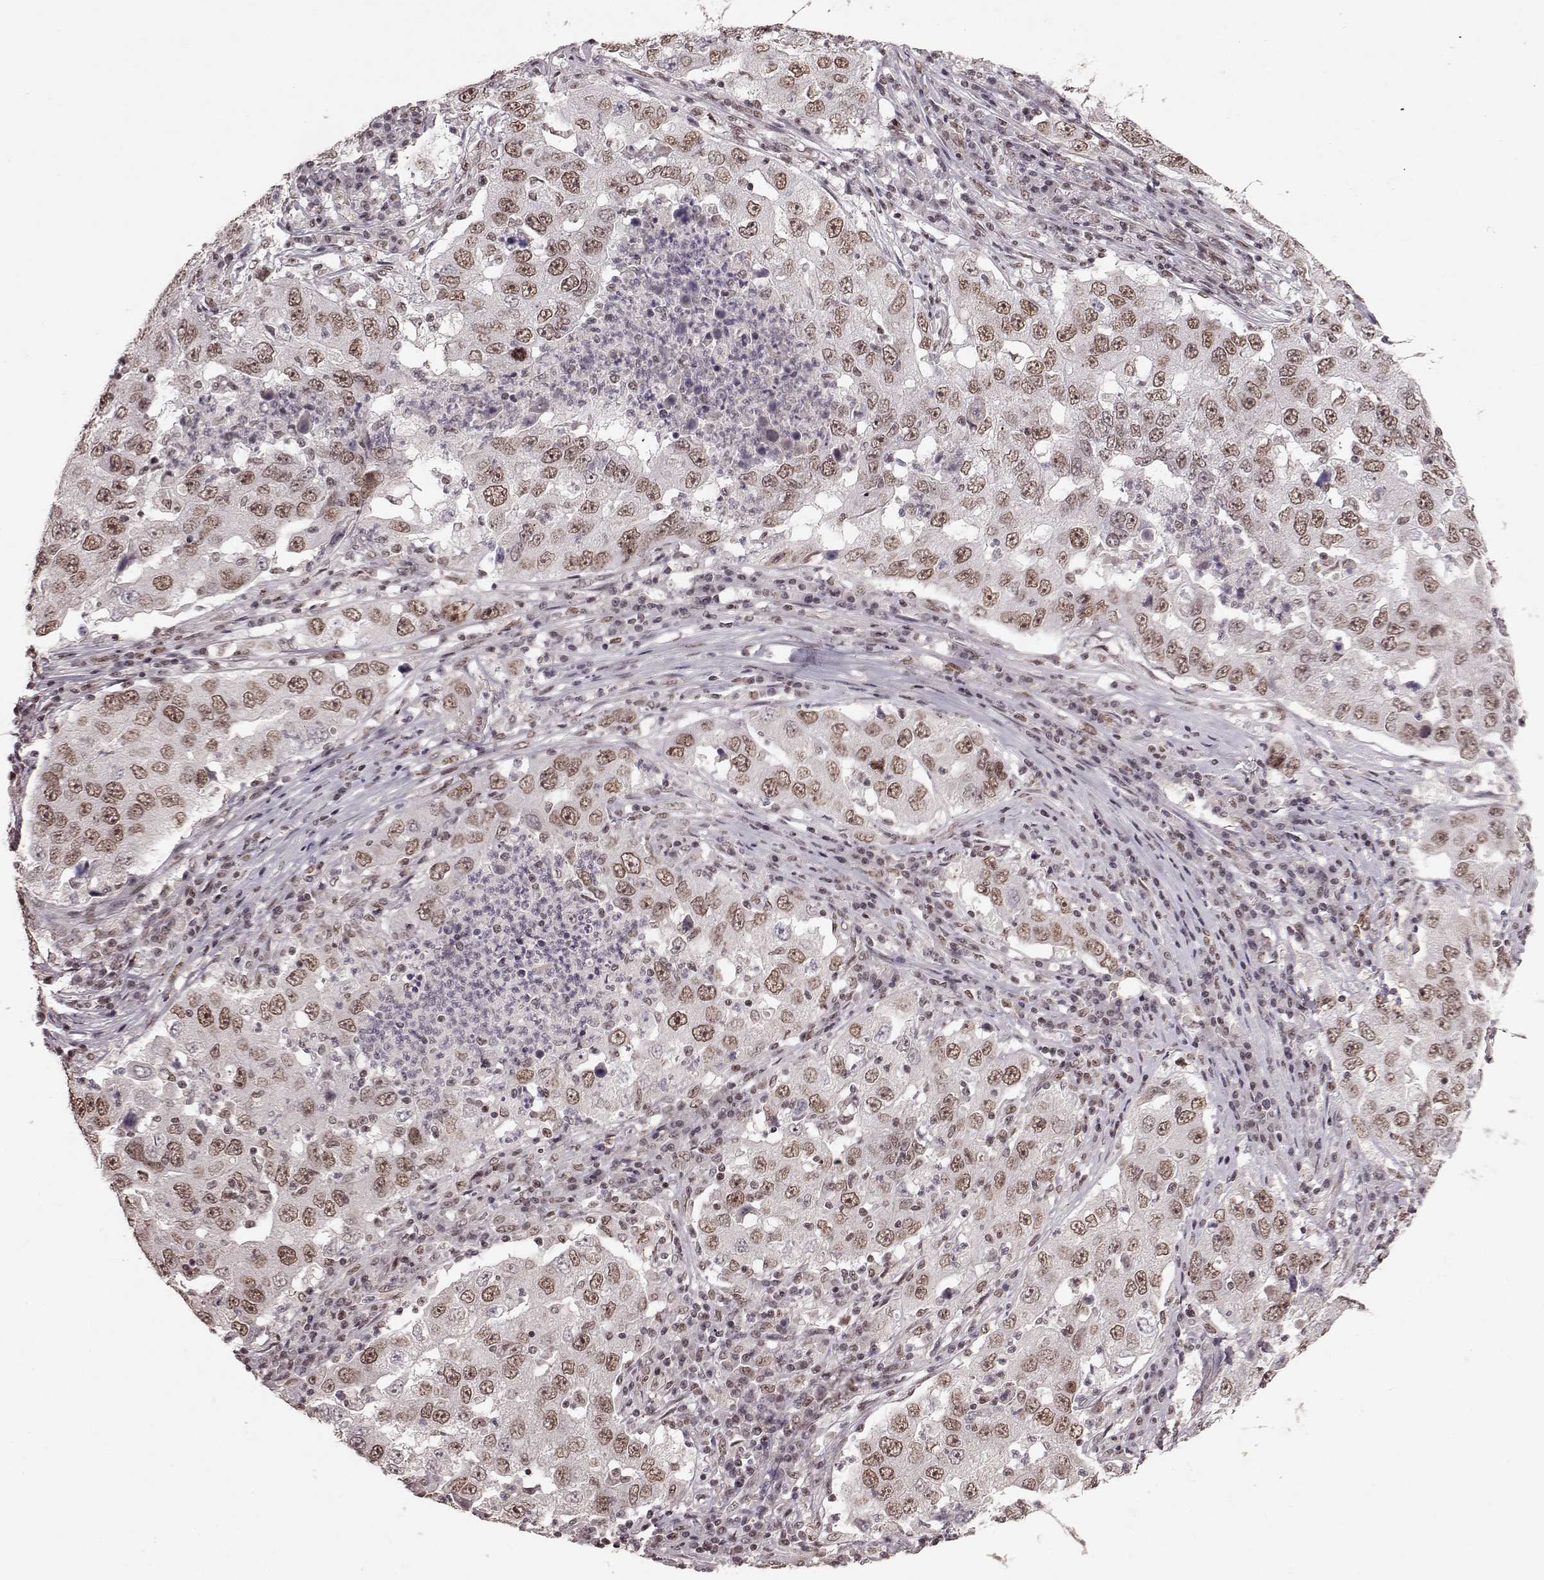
{"staining": {"intensity": "weak", "quantity": ">75%", "location": "nuclear"}, "tissue": "lung cancer", "cell_type": "Tumor cells", "image_type": "cancer", "snomed": [{"axis": "morphology", "description": "Adenocarcinoma, NOS"}, {"axis": "topography", "description": "Lung"}], "caption": "High-magnification brightfield microscopy of lung cancer stained with DAB (3,3'-diaminobenzidine) (brown) and counterstained with hematoxylin (blue). tumor cells exhibit weak nuclear expression is present in about>75% of cells. (Stains: DAB in brown, nuclei in blue, Microscopy: brightfield microscopy at high magnification).", "gene": "RRAGD", "patient": {"sex": "male", "age": 73}}